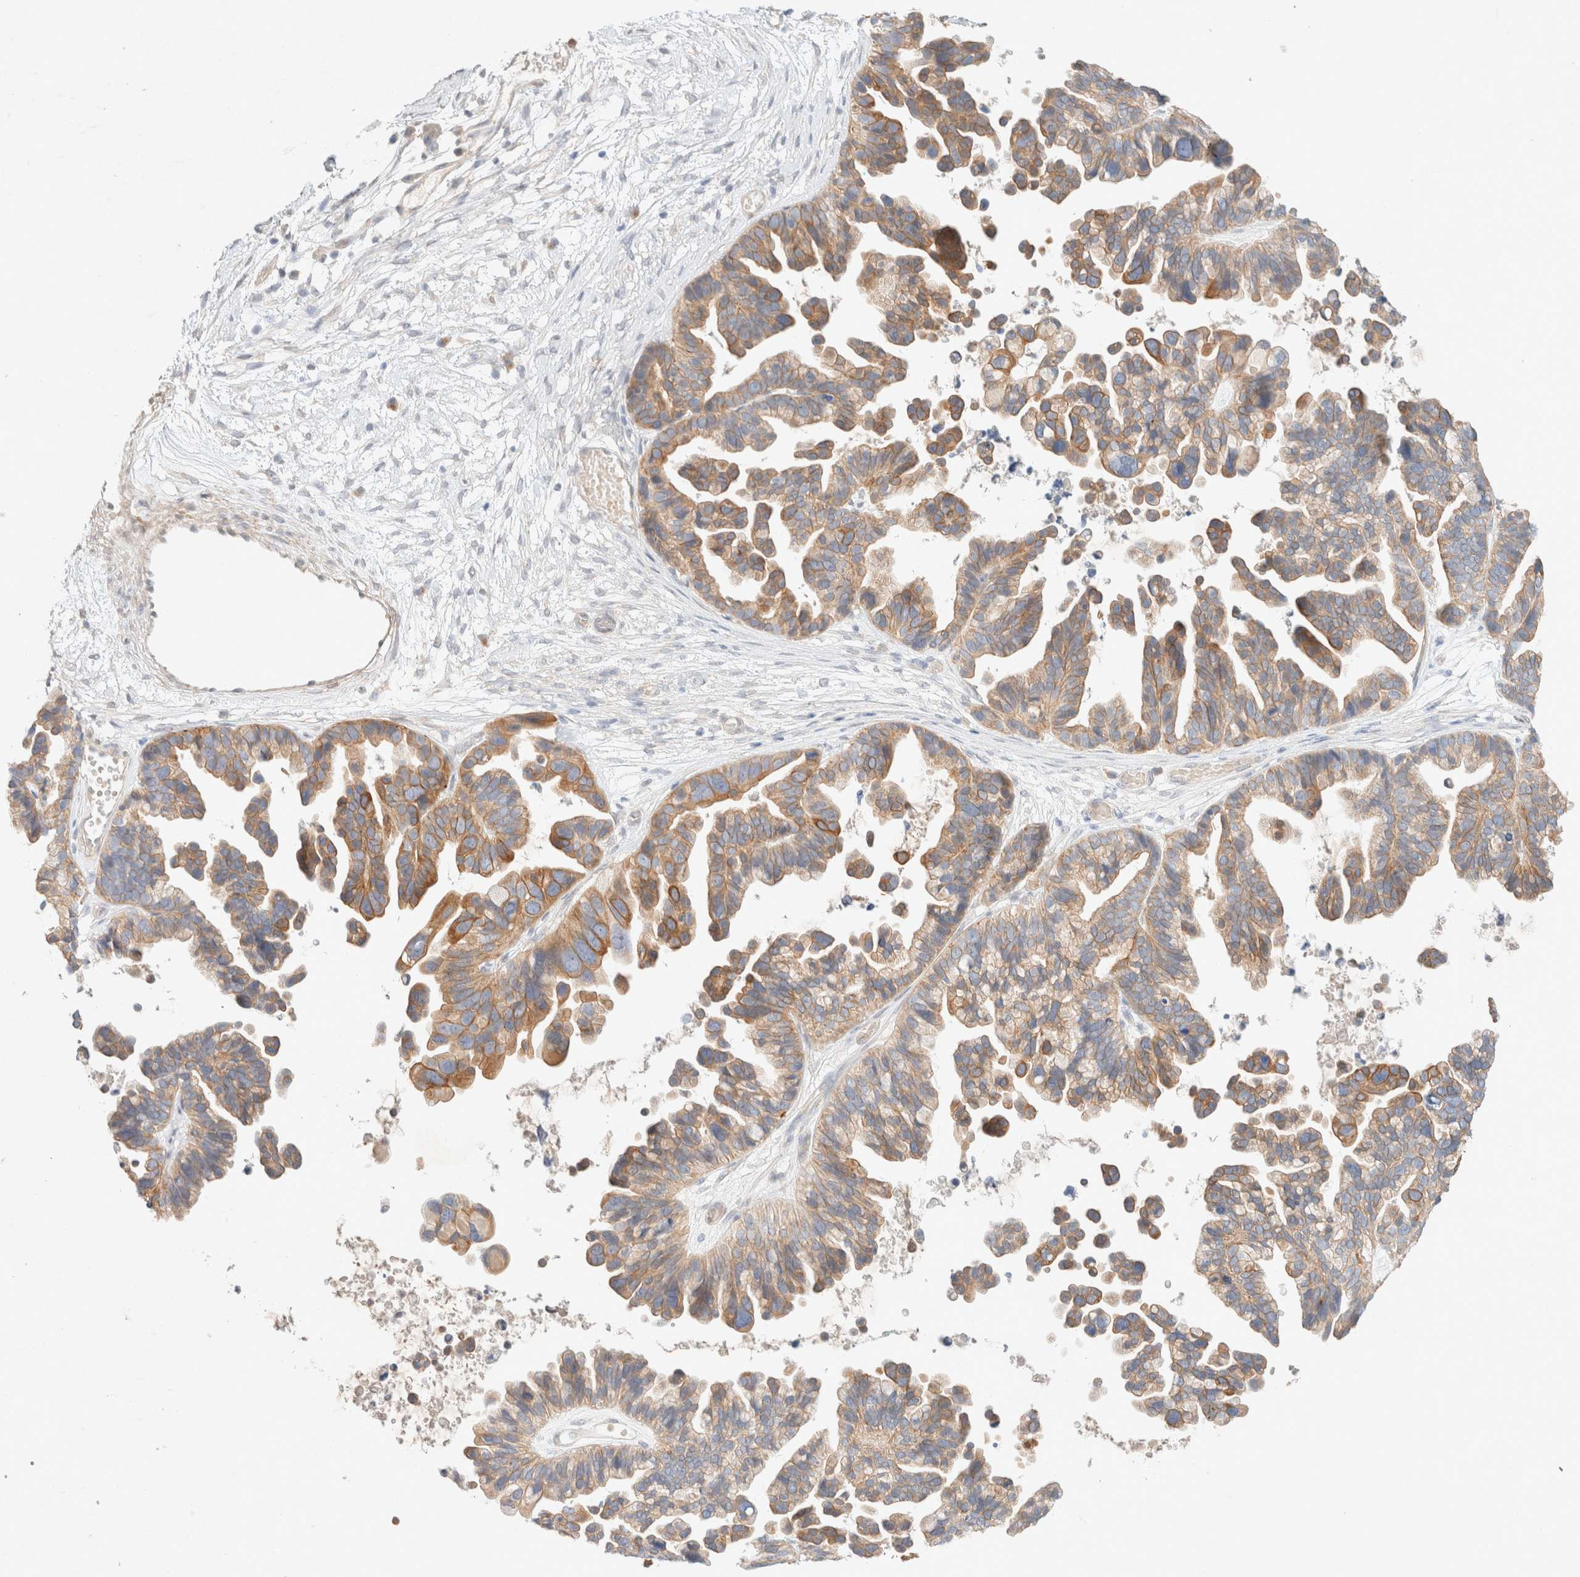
{"staining": {"intensity": "strong", "quantity": "25%-75%", "location": "cytoplasmic/membranous"}, "tissue": "ovarian cancer", "cell_type": "Tumor cells", "image_type": "cancer", "snomed": [{"axis": "morphology", "description": "Cystadenocarcinoma, serous, NOS"}, {"axis": "topography", "description": "Ovary"}], "caption": "Protein positivity by immunohistochemistry displays strong cytoplasmic/membranous expression in about 25%-75% of tumor cells in serous cystadenocarcinoma (ovarian). The staining was performed using DAB, with brown indicating positive protein expression. Nuclei are stained blue with hematoxylin.", "gene": "CSNK1E", "patient": {"sex": "female", "age": 56}}